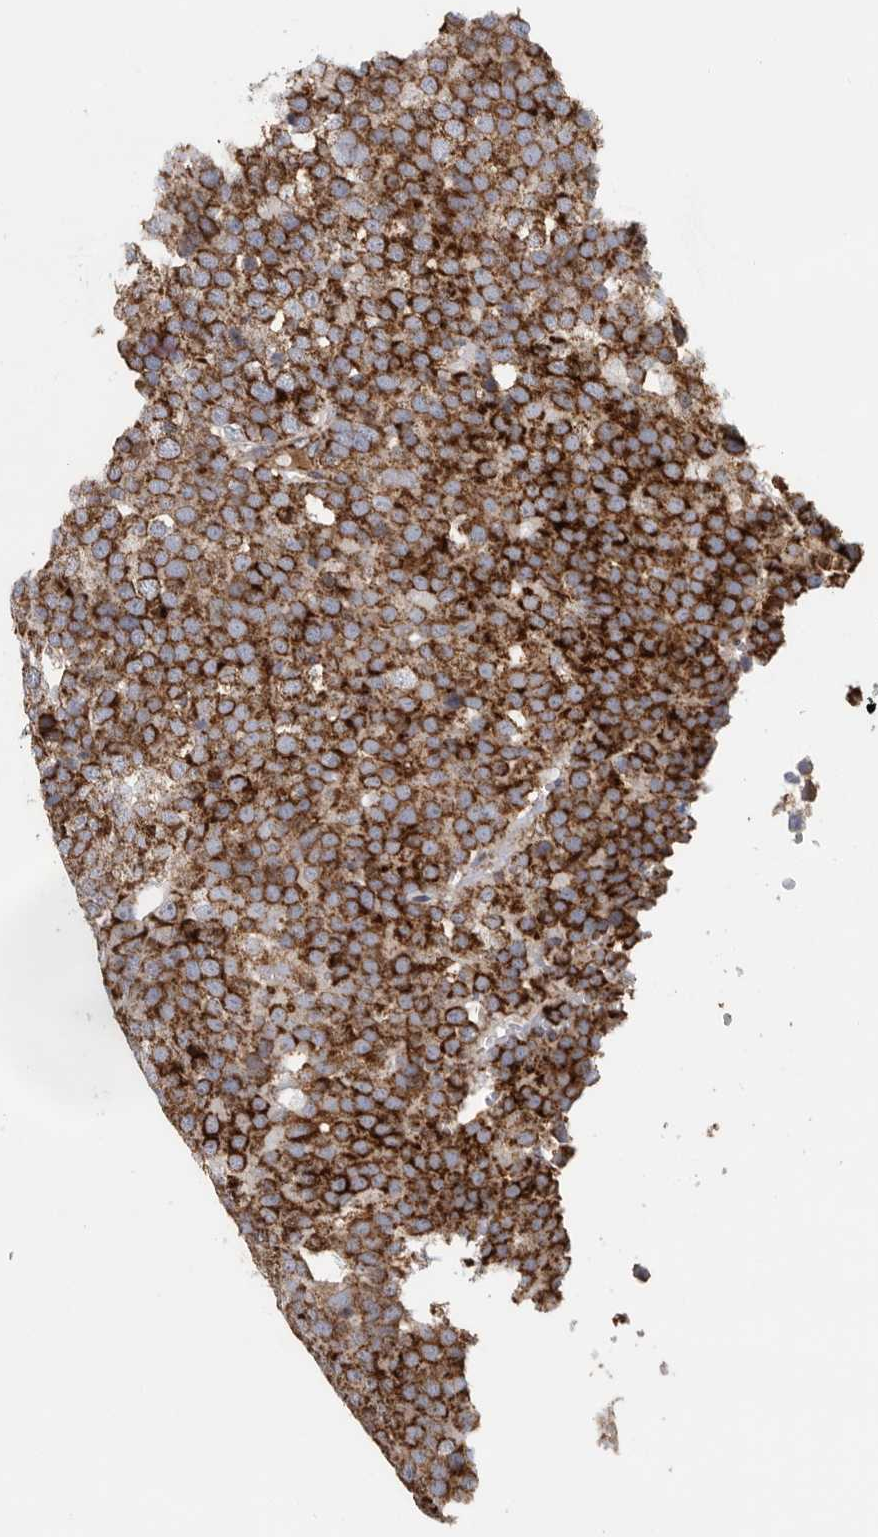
{"staining": {"intensity": "strong", "quantity": ">75%", "location": "cytoplasmic/membranous"}, "tissue": "testis cancer", "cell_type": "Tumor cells", "image_type": "cancer", "snomed": [{"axis": "morphology", "description": "Seminoma, NOS"}, {"axis": "topography", "description": "Testis"}], "caption": "Testis seminoma stained with immunohistochemistry (IHC) shows strong cytoplasmic/membranous positivity in about >75% of tumor cells. (Stains: DAB (3,3'-diaminobenzidine) in brown, nuclei in blue, Microscopy: brightfield microscopy at high magnification).", "gene": "FKBP8", "patient": {"sex": "male", "age": 71}}